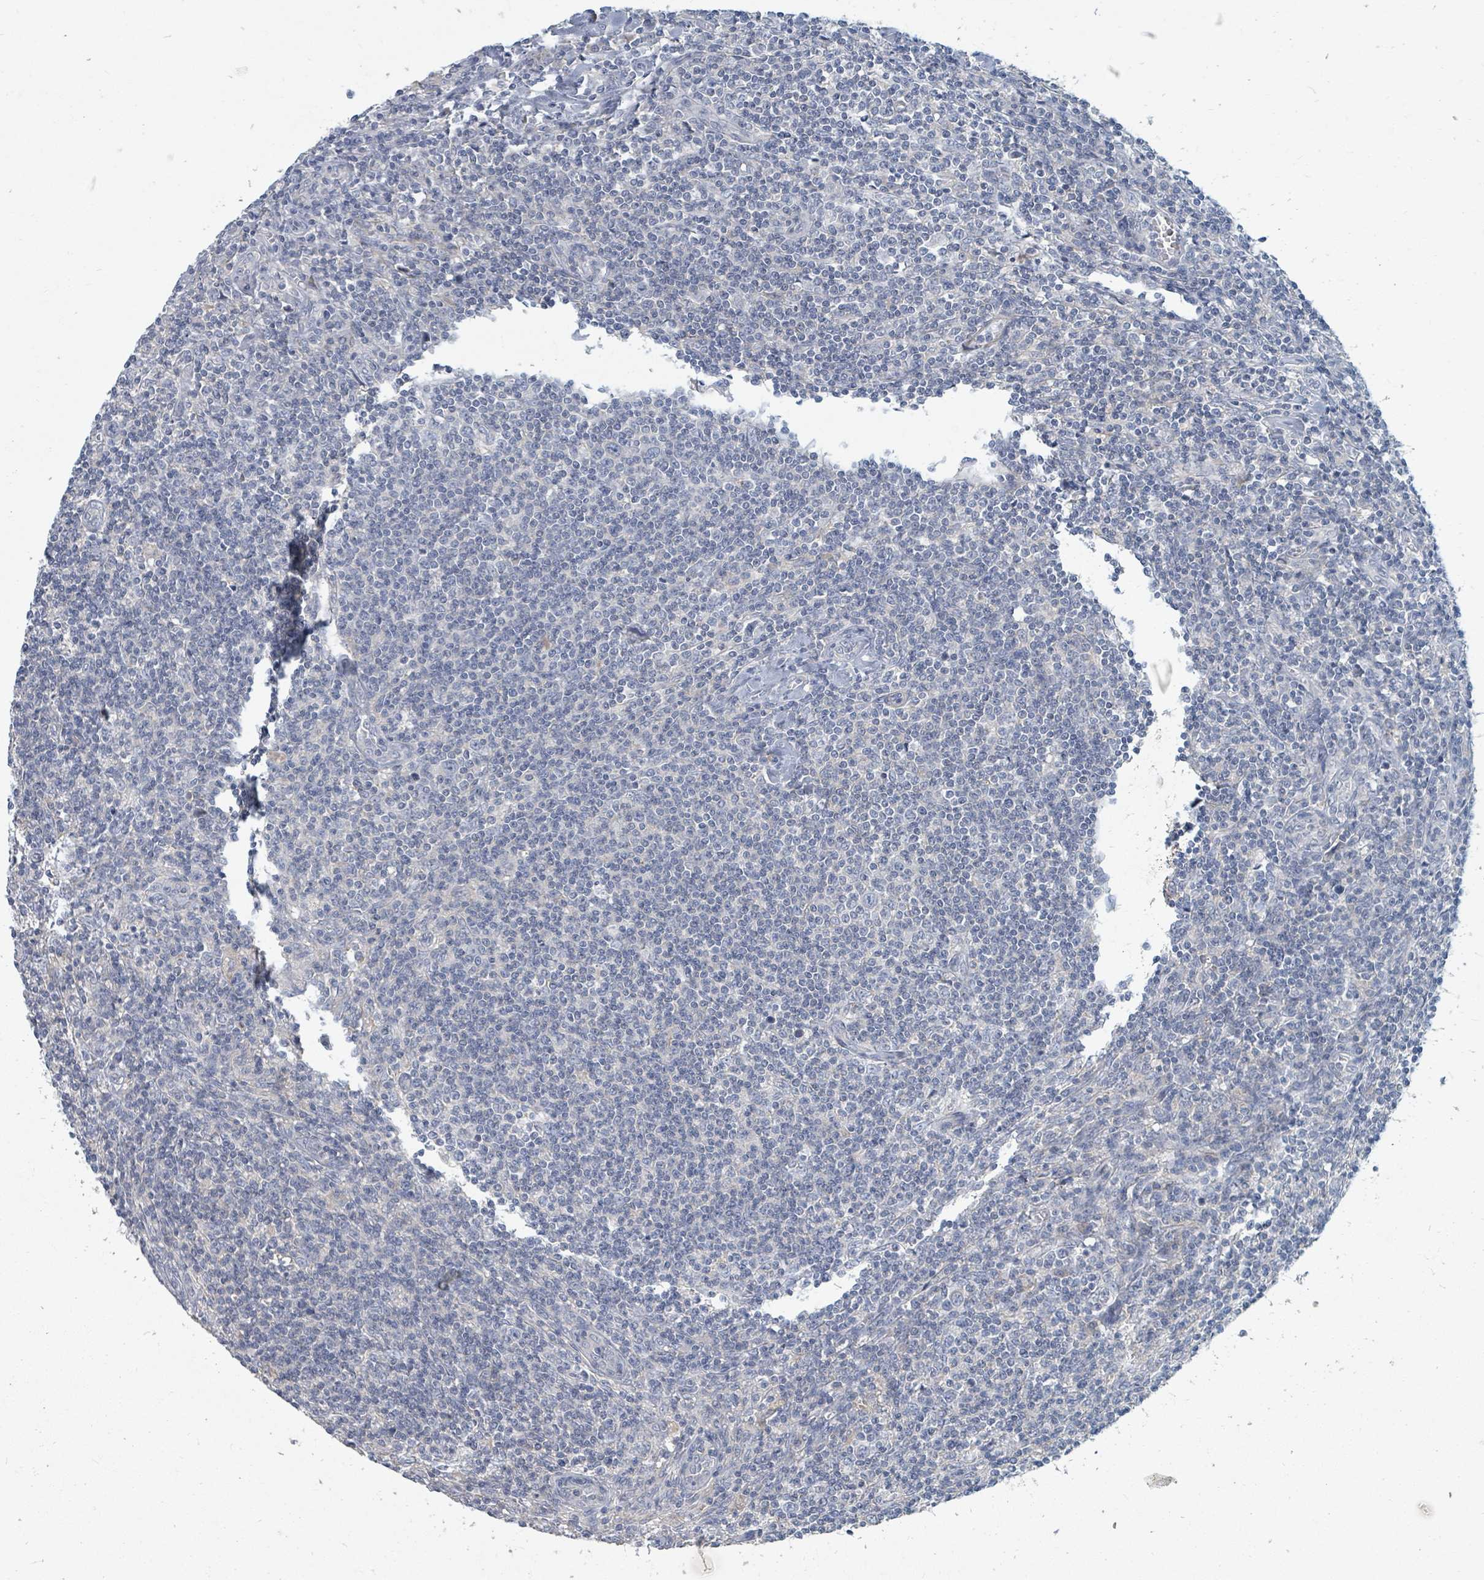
{"staining": {"intensity": "negative", "quantity": "none", "location": "none"}, "tissue": "lymphoma", "cell_type": "Tumor cells", "image_type": "cancer", "snomed": [{"axis": "morphology", "description": "Hodgkin's disease, NOS"}, {"axis": "topography", "description": "Lymph node"}], "caption": "Human Hodgkin's disease stained for a protein using immunohistochemistry (IHC) reveals no staining in tumor cells.", "gene": "ARGFX", "patient": {"sex": "male", "age": 83}}